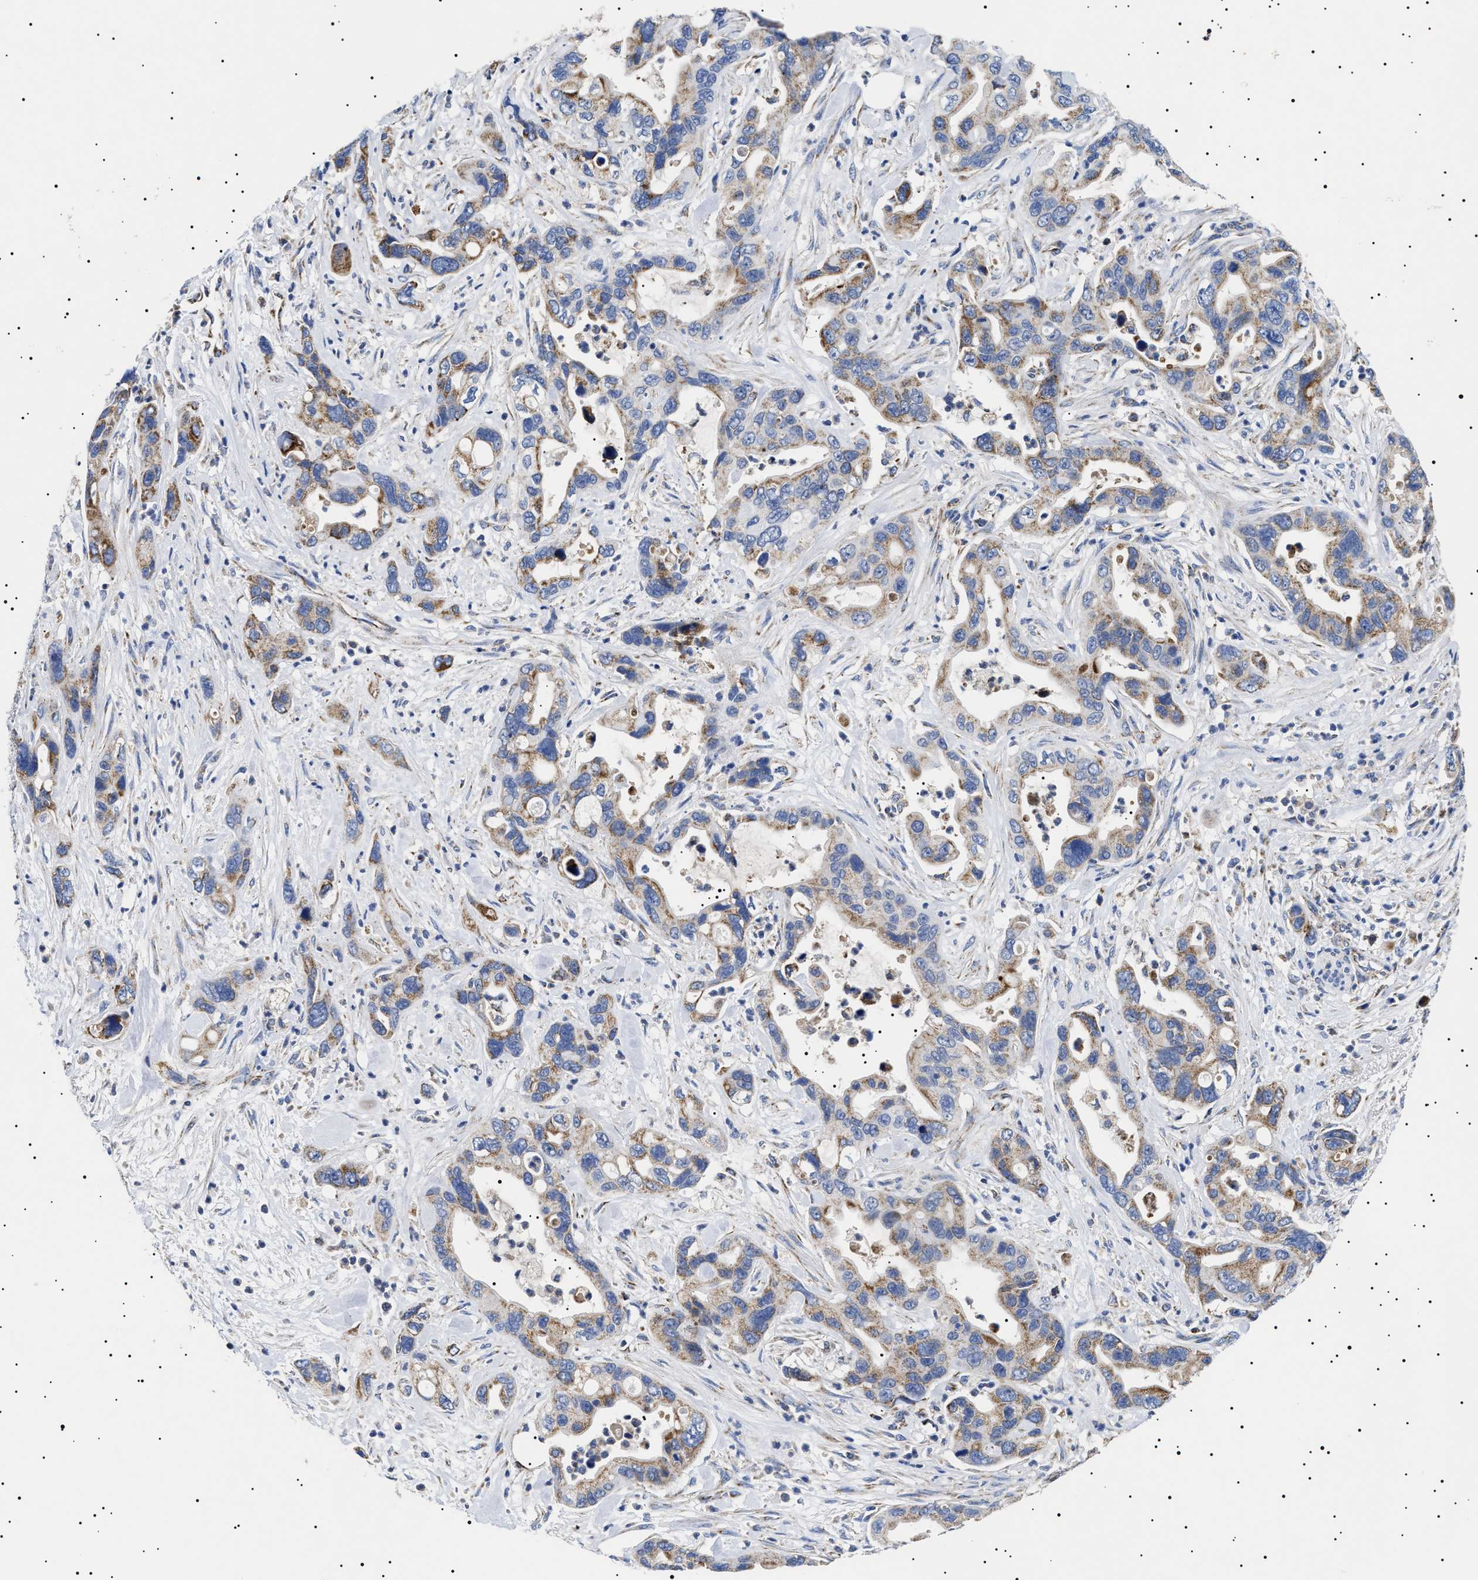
{"staining": {"intensity": "moderate", "quantity": ">75%", "location": "cytoplasmic/membranous"}, "tissue": "pancreatic cancer", "cell_type": "Tumor cells", "image_type": "cancer", "snomed": [{"axis": "morphology", "description": "Adenocarcinoma, NOS"}, {"axis": "topography", "description": "Pancreas"}], "caption": "This image shows pancreatic cancer stained with immunohistochemistry to label a protein in brown. The cytoplasmic/membranous of tumor cells show moderate positivity for the protein. Nuclei are counter-stained blue.", "gene": "CHRDL2", "patient": {"sex": "female", "age": 70}}